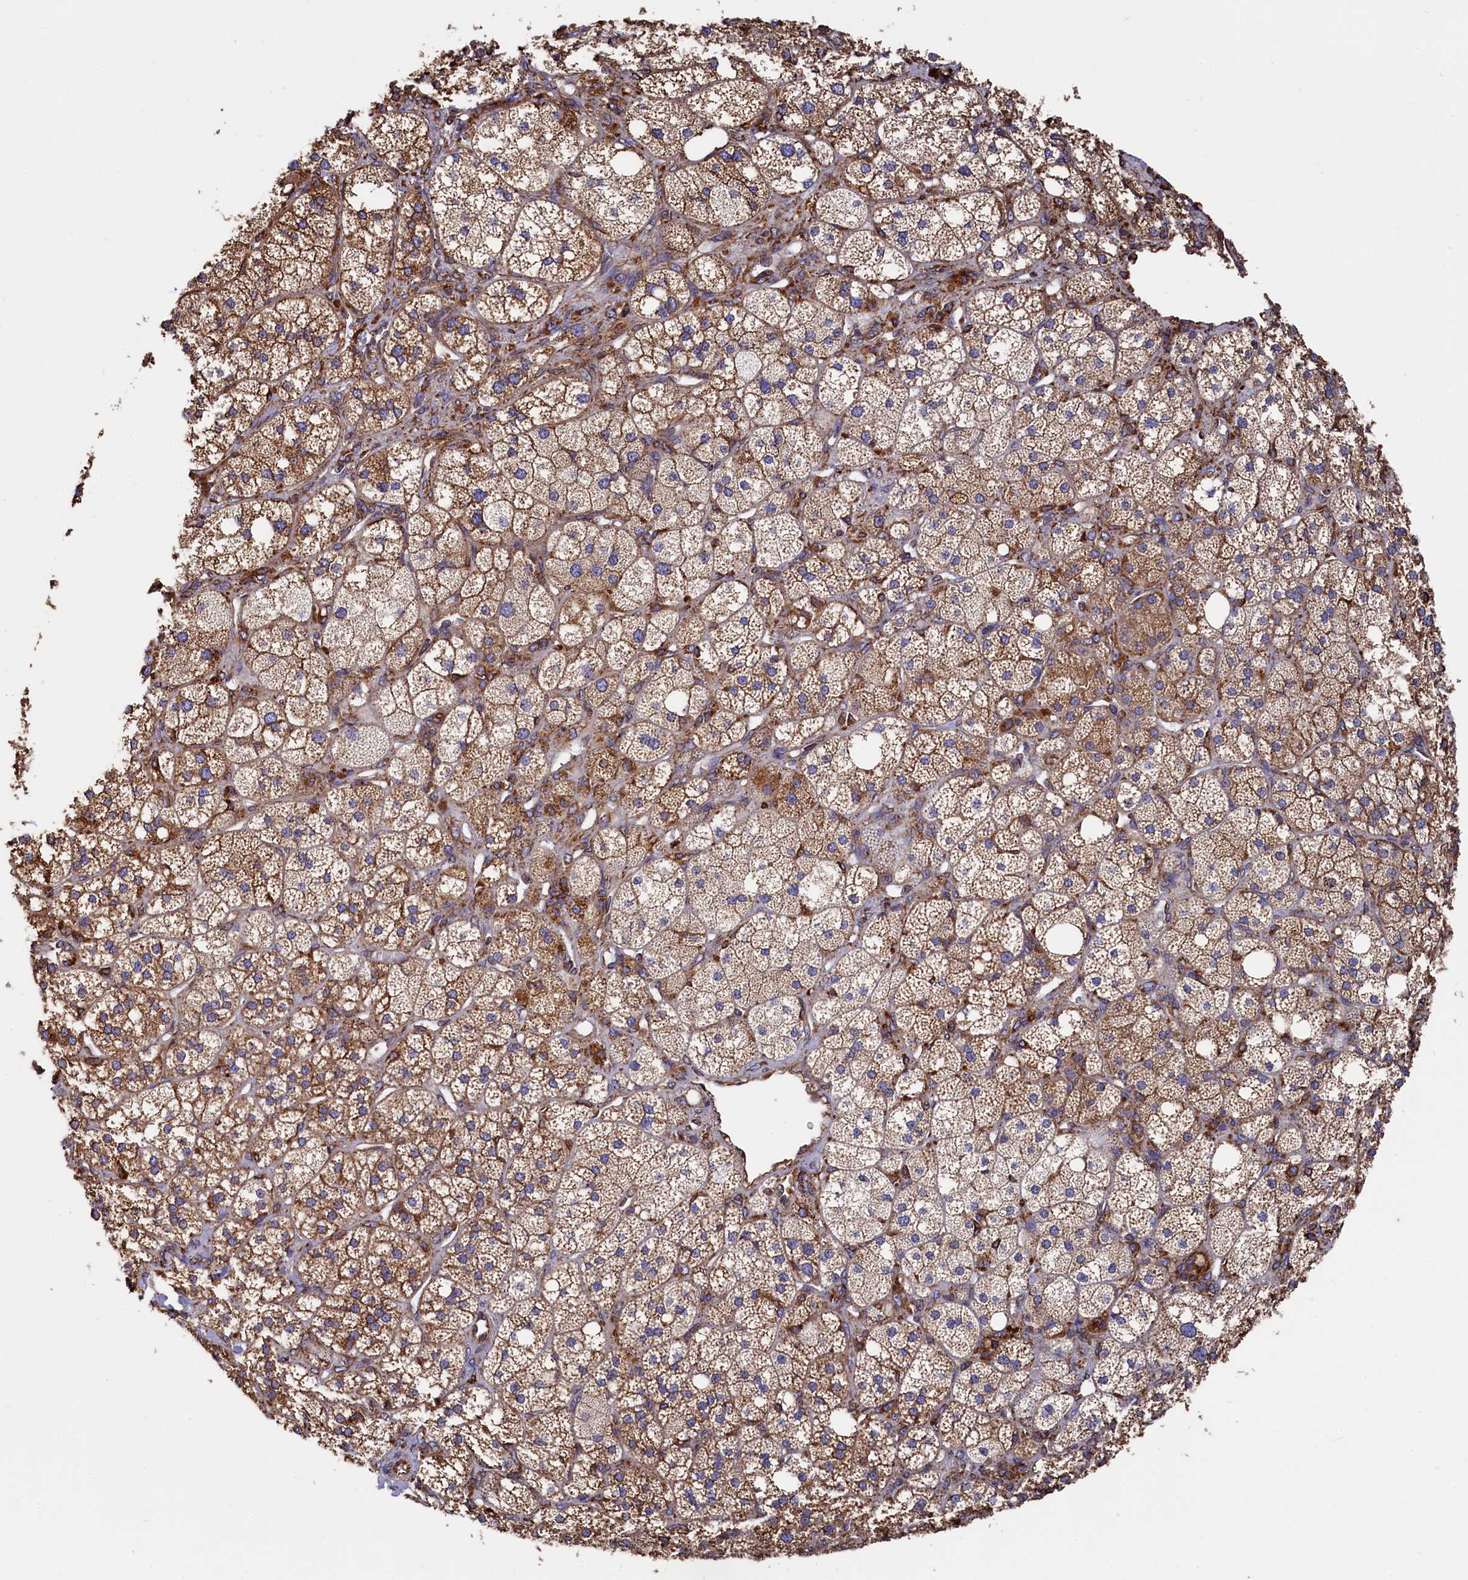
{"staining": {"intensity": "moderate", "quantity": ">75%", "location": "cytoplasmic/membranous"}, "tissue": "adrenal gland", "cell_type": "Glandular cells", "image_type": "normal", "snomed": [{"axis": "morphology", "description": "Normal tissue, NOS"}, {"axis": "topography", "description": "Adrenal gland"}], "caption": "DAB immunohistochemical staining of unremarkable human adrenal gland demonstrates moderate cytoplasmic/membranous protein staining in approximately >75% of glandular cells.", "gene": "NEURL1B", "patient": {"sex": "male", "age": 61}}